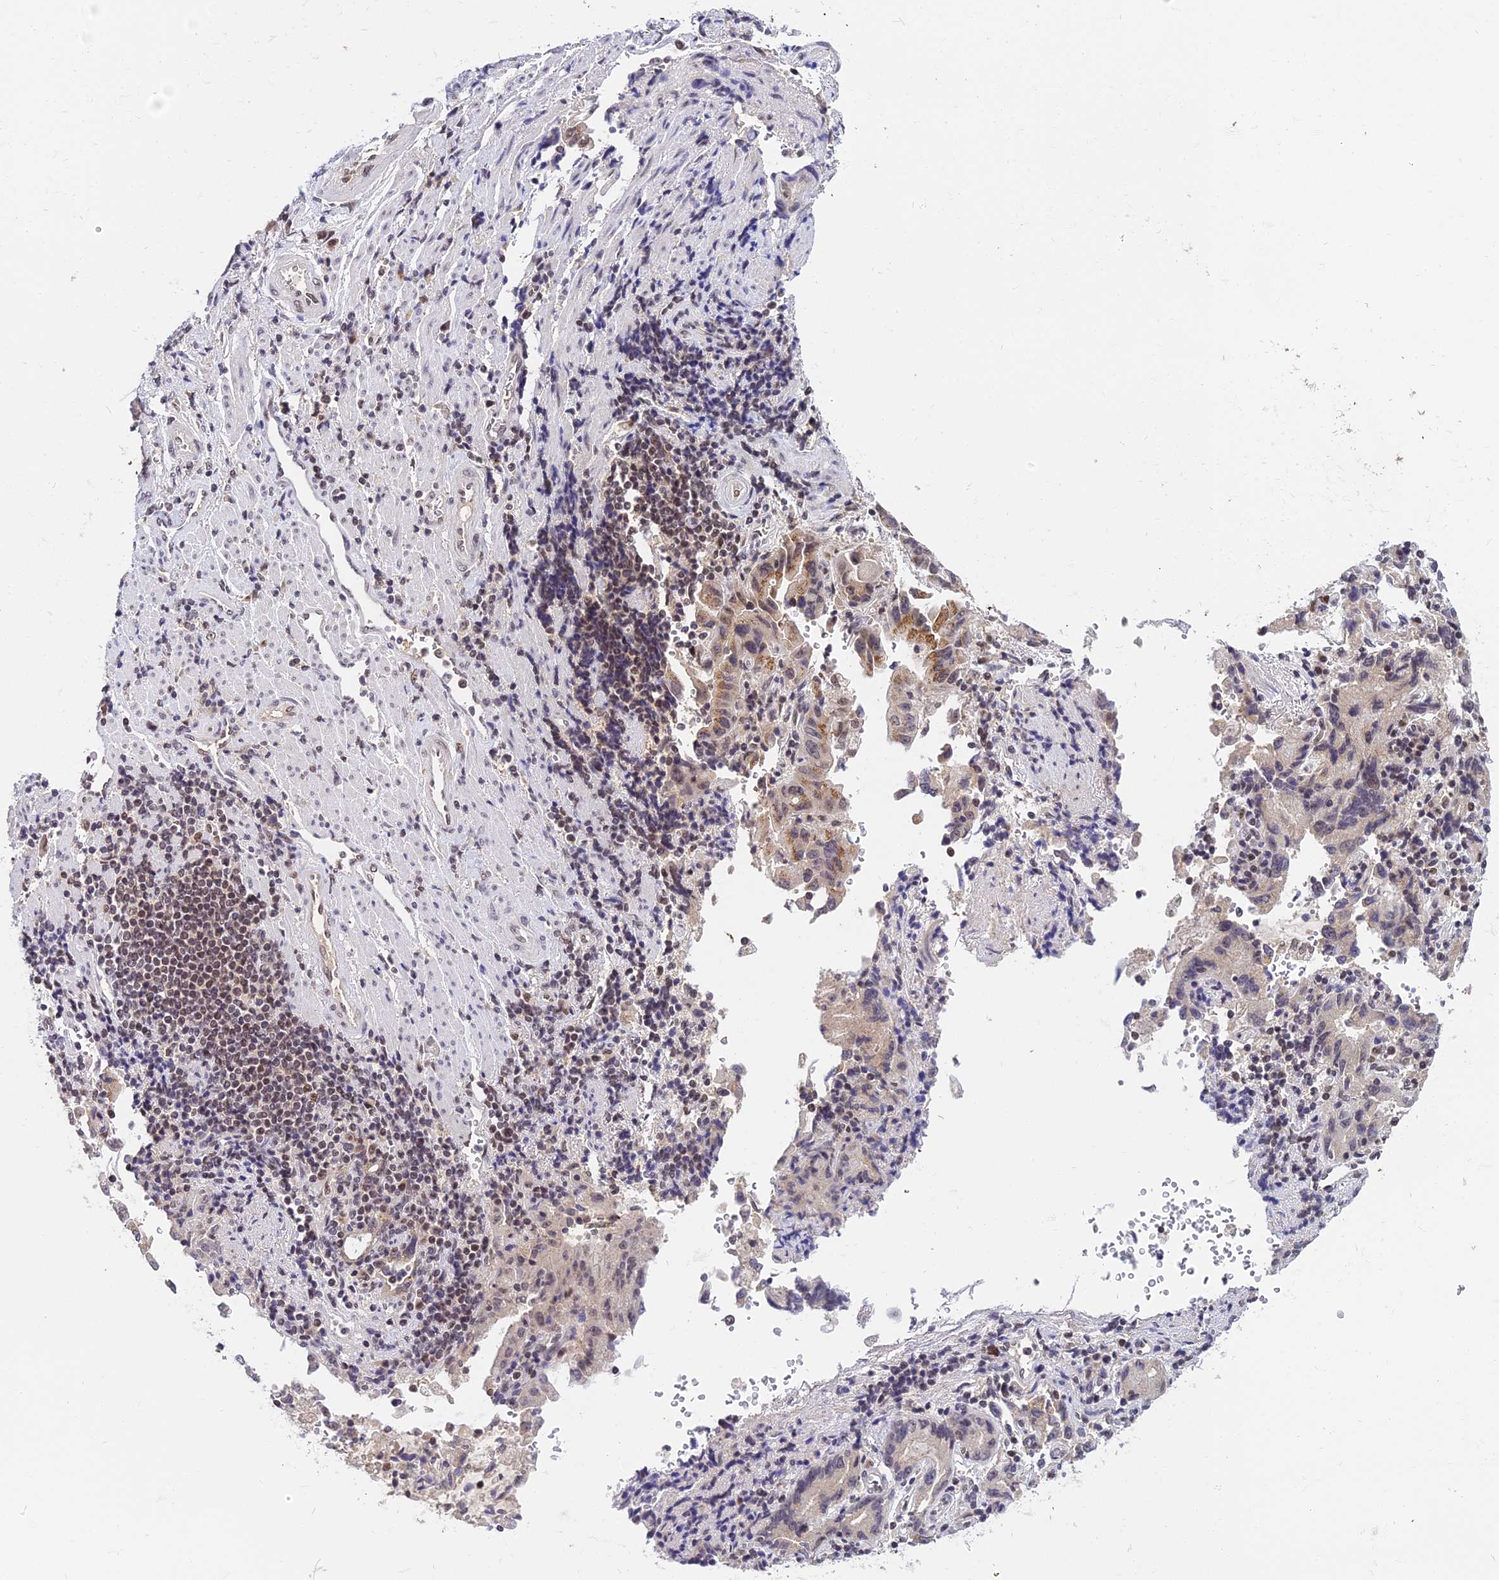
{"staining": {"intensity": "moderate", "quantity": "<25%", "location": "cytoplasmic/membranous,nuclear"}, "tissue": "stomach cancer", "cell_type": "Tumor cells", "image_type": "cancer", "snomed": [{"axis": "morphology", "description": "Adenocarcinoma, NOS"}, {"axis": "topography", "description": "Stomach"}], "caption": "IHC (DAB (3,3'-diaminobenzidine)) staining of human adenocarcinoma (stomach) displays moderate cytoplasmic/membranous and nuclear protein staining in approximately <25% of tumor cells.", "gene": "EXOSC3", "patient": {"sex": "male", "age": 62}}